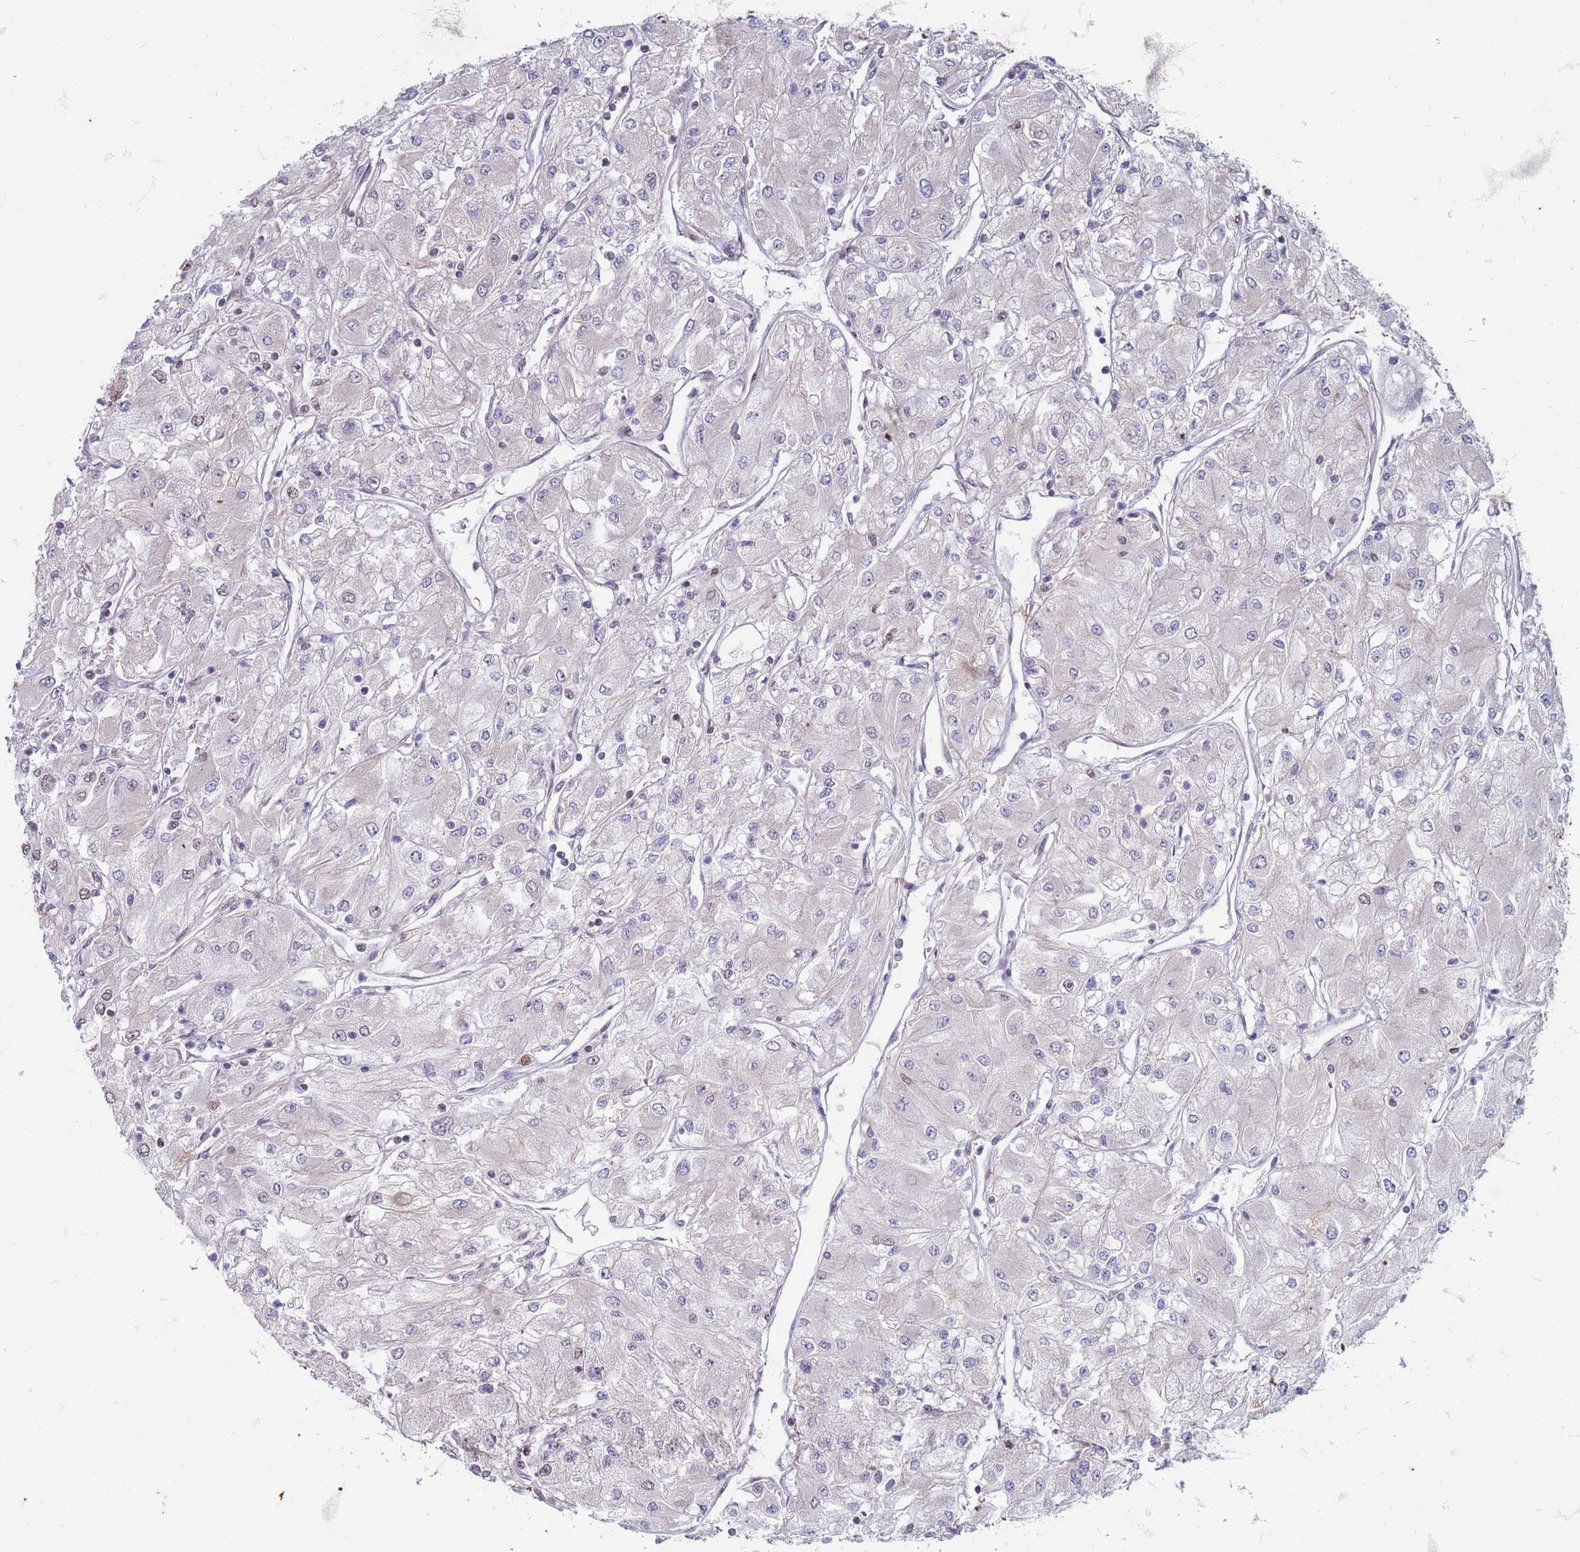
{"staining": {"intensity": "moderate", "quantity": "<25%", "location": "nuclear"}, "tissue": "renal cancer", "cell_type": "Tumor cells", "image_type": "cancer", "snomed": [{"axis": "morphology", "description": "Adenocarcinoma, NOS"}, {"axis": "topography", "description": "Kidney"}], "caption": "The image shows staining of renal cancer (adenocarcinoma), revealing moderate nuclear protein positivity (brown color) within tumor cells. (Brightfield microscopy of DAB IHC at high magnification).", "gene": "TRMT6", "patient": {"sex": "male", "age": 80}}